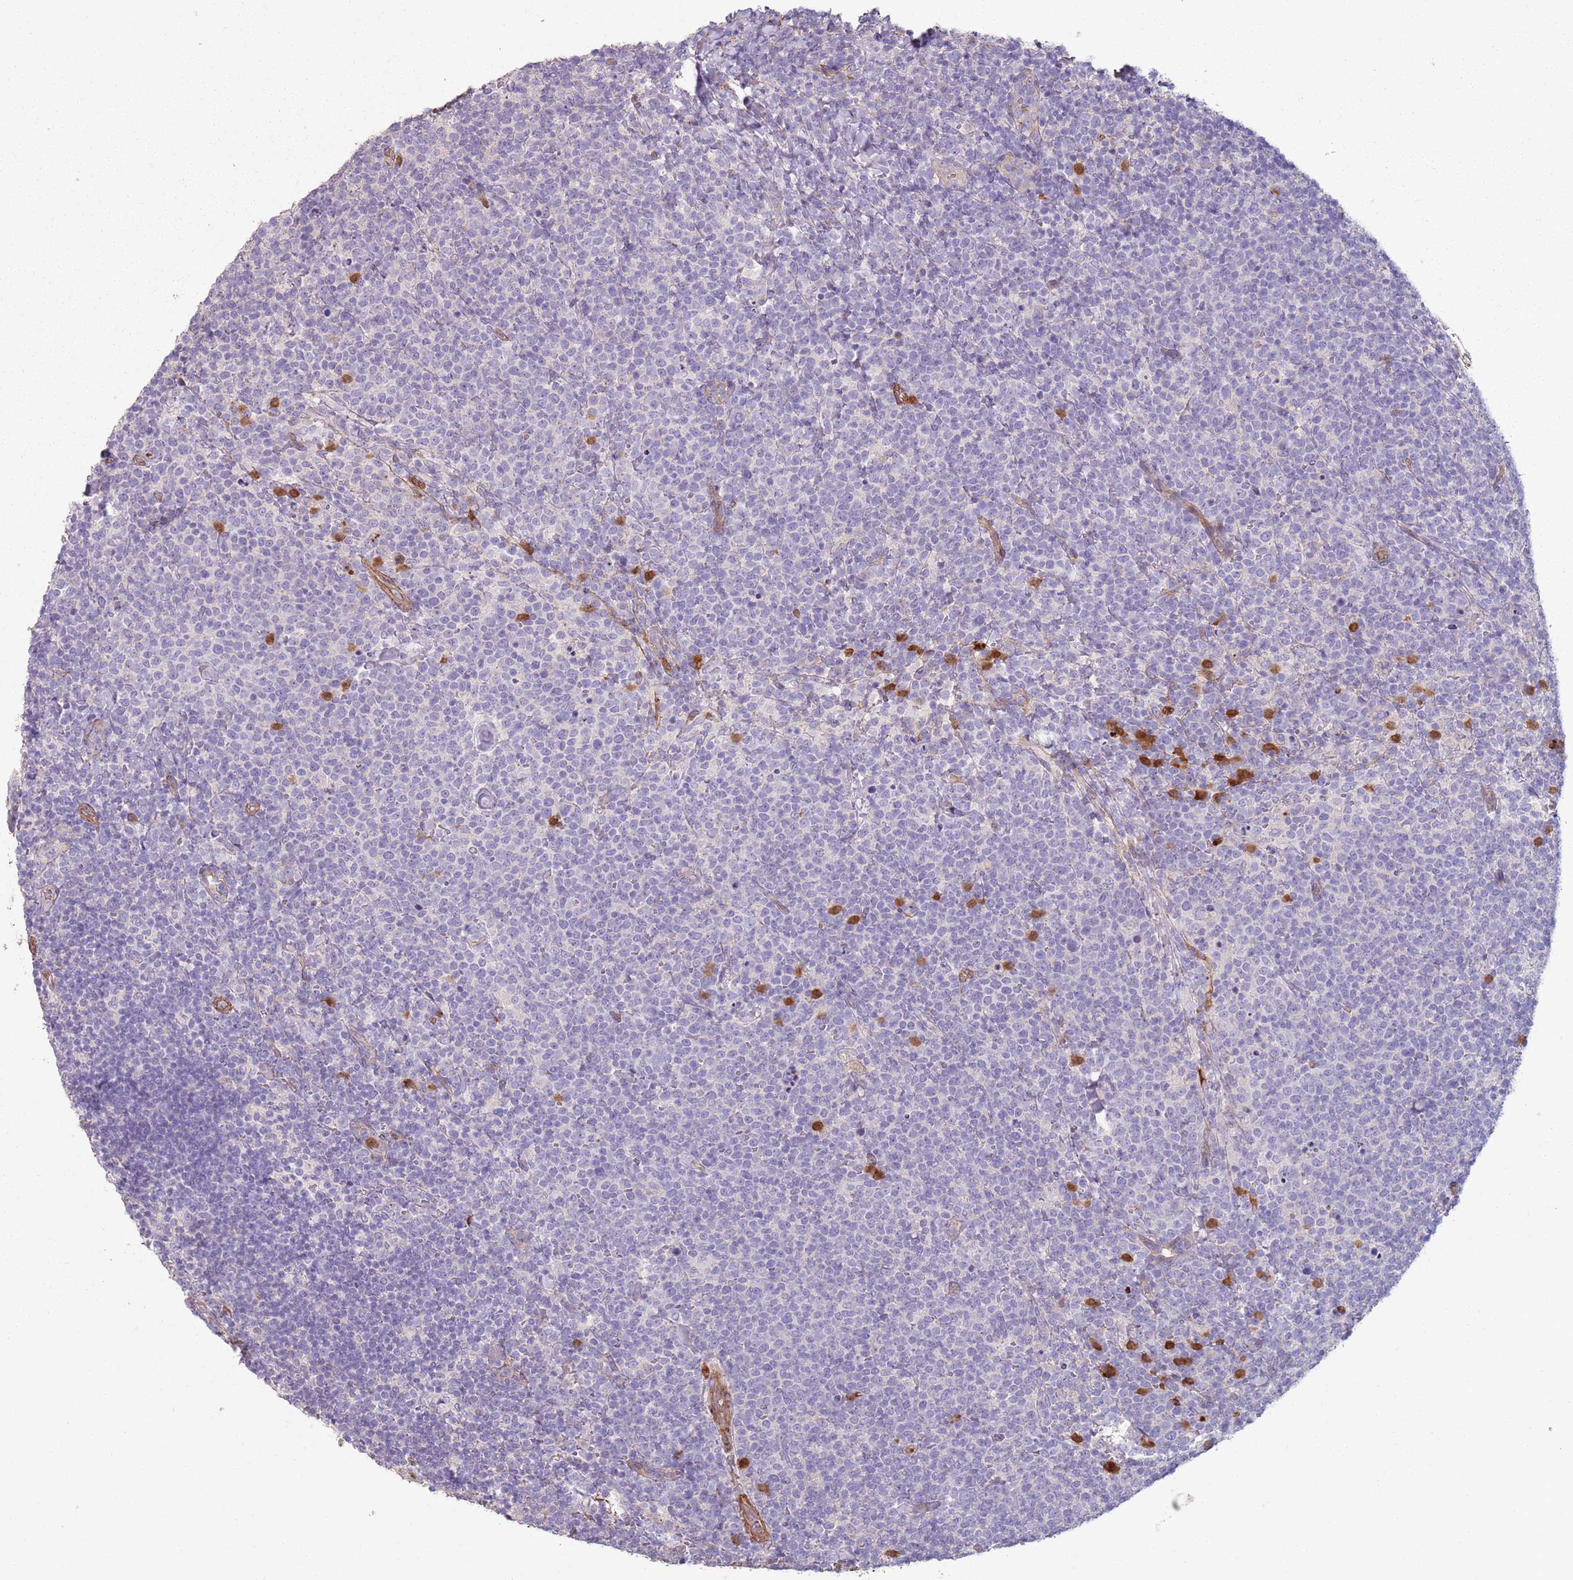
{"staining": {"intensity": "negative", "quantity": "none", "location": "none"}, "tissue": "lymphoma", "cell_type": "Tumor cells", "image_type": "cancer", "snomed": [{"axis": "morphology", "description": "Malignant lymphoma, non-Hodgkin's type, High grade"}, {"axis": "topography", "description": "Lymph node"}], "caption": "Histopathology image shows no significant protein expression in tumor cells of lymphoma.", "gene": "PHLPP2", "patient": {"sex": "male", "age": 61}}